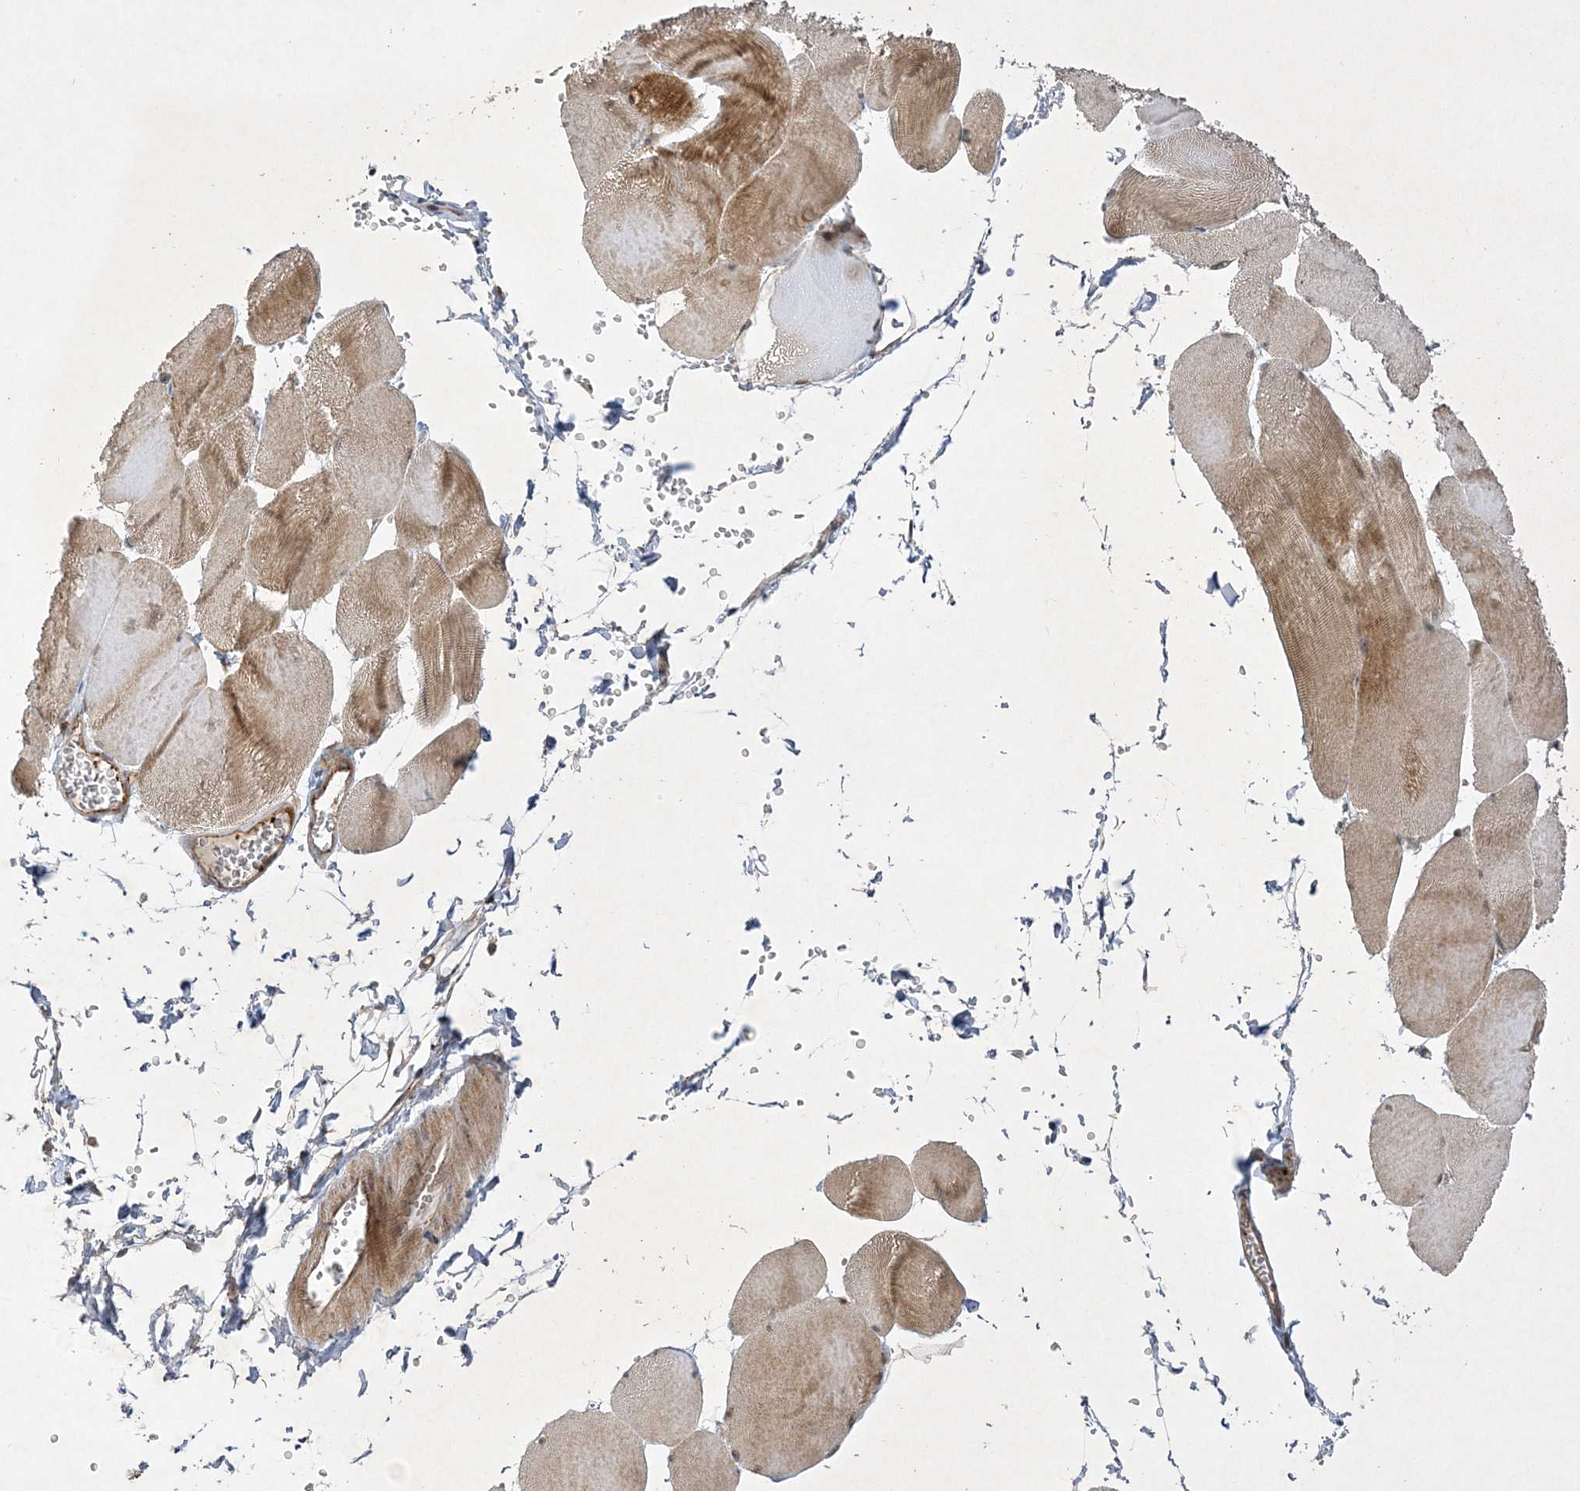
{"staining": {"intensity": "moderate", "quantity": "25%-75%", "location": "cytoplasmic/membranous"}, "tissue": "skeletal muscle", "cell_type": "Myocytes", "image_type": "normal", "snomed": [{"axis": "morphology", "description": "Normal tissue, NOS"}, {"axis": "morphology", "description": "Basal cell carcinoma"}, {"axis": "topography", "description": "Skeletal muscle"}], "caption": "IHC image of normal skeletal muscle: human skeletal muscle stained using immunohistochemistry exhibits medium levels of moderate protein expression localized specifically in the cytoplasmic/membranous of myocytes, appearing as a cytoplasmic/membranous brown color.", "gene": "NAF1", "patient": {"sex": "female", "age": 64}}